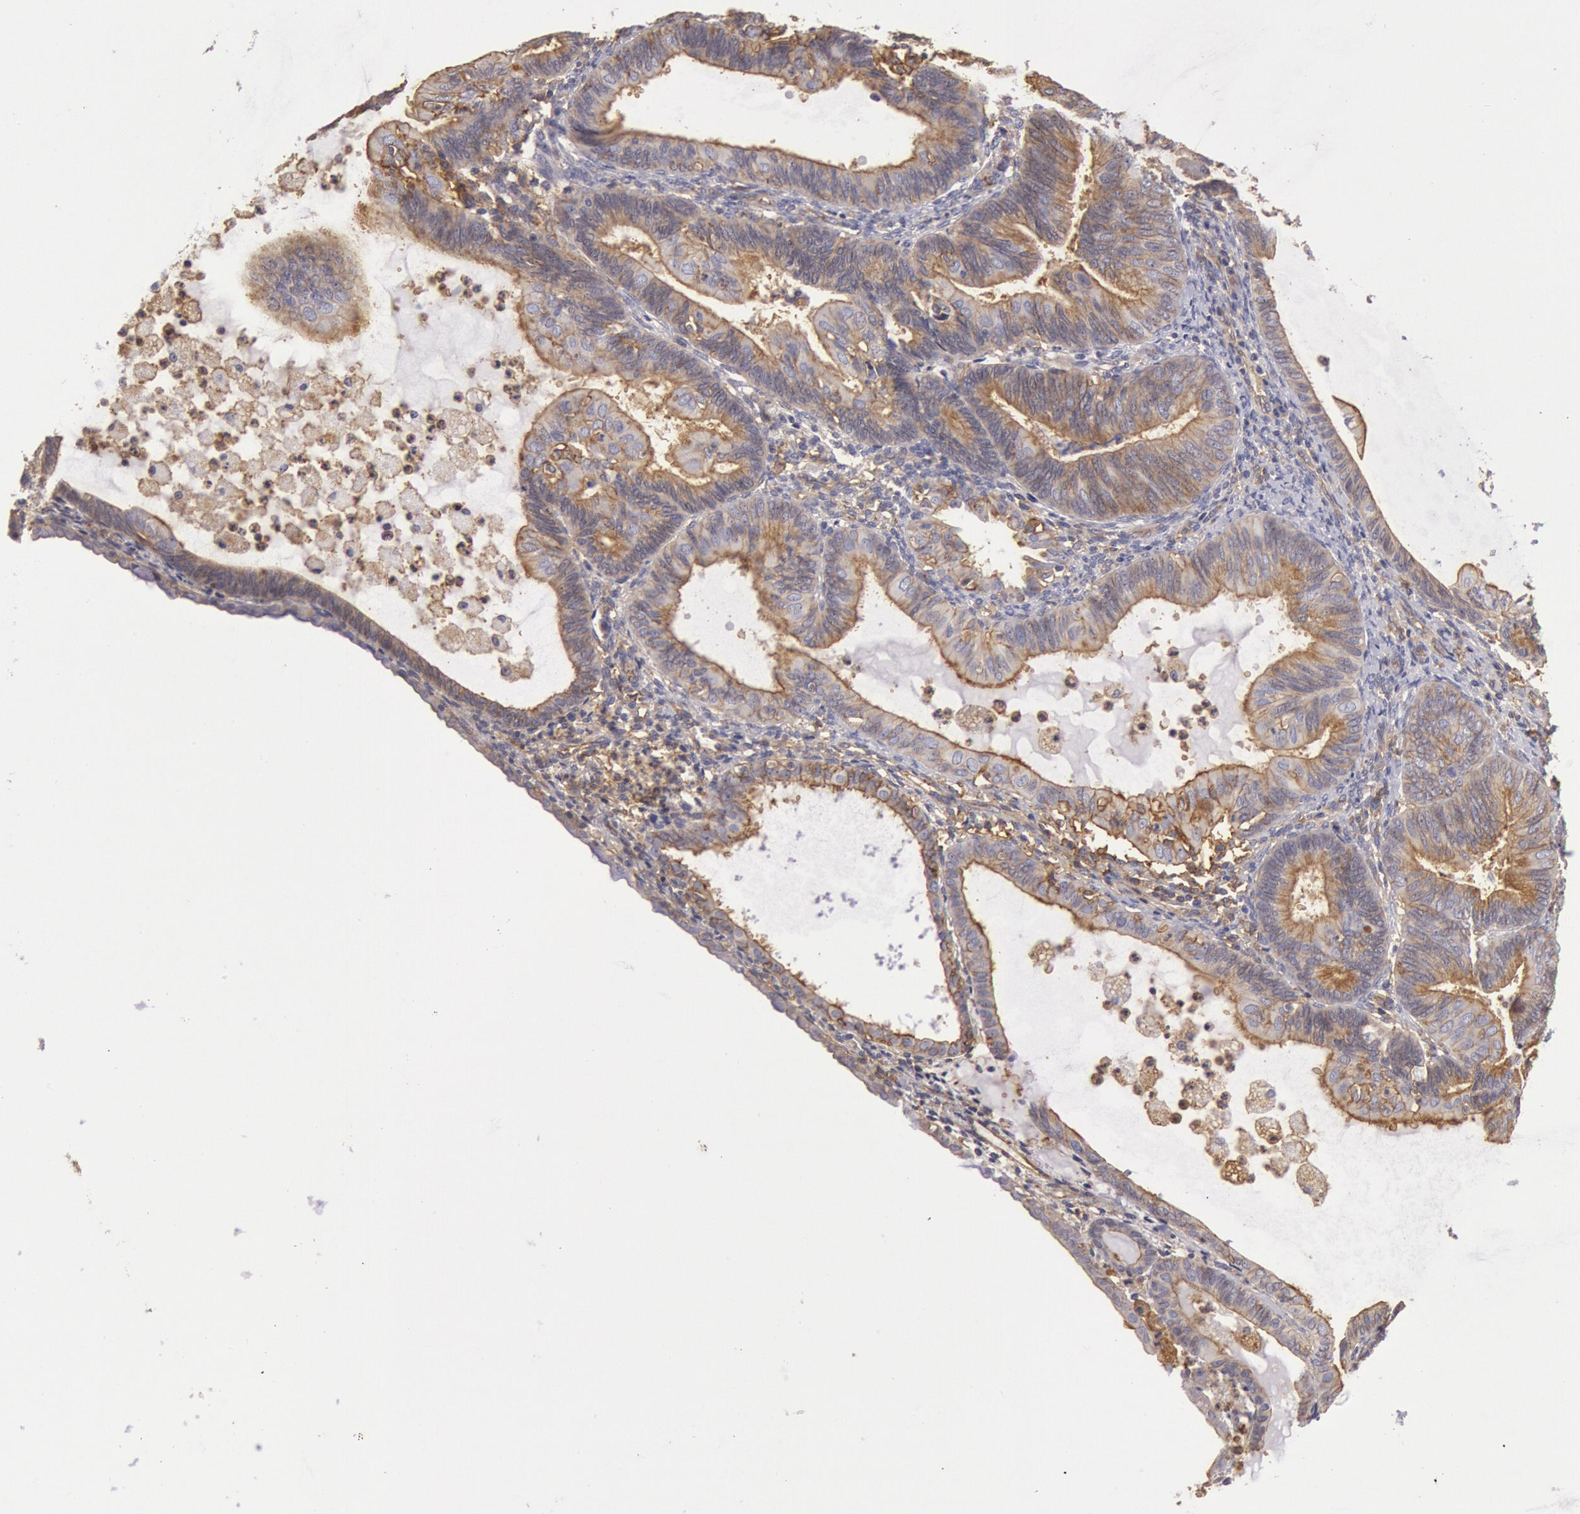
{"staining": {"intensity": "moderate", "quantity": ">75%", "location": "cytoplasmic/membranous"}, "tissue": "endometrial cancer", "cell_type": "Tumor cells", "image_type": "cancer", "snomed": [{"axis": "morphology", "description": "Adenocarcinoma, NOS"}, {"axis": "topography", "description": "Endometrium"}], "caption": "Tumor cells reveal moderate cytoplasmic/membranous expression in about >75% of cells in endometrial adenocarcinoma.", "gene": "SNAP23", "patient": {"sex": "female", "age": 63}}